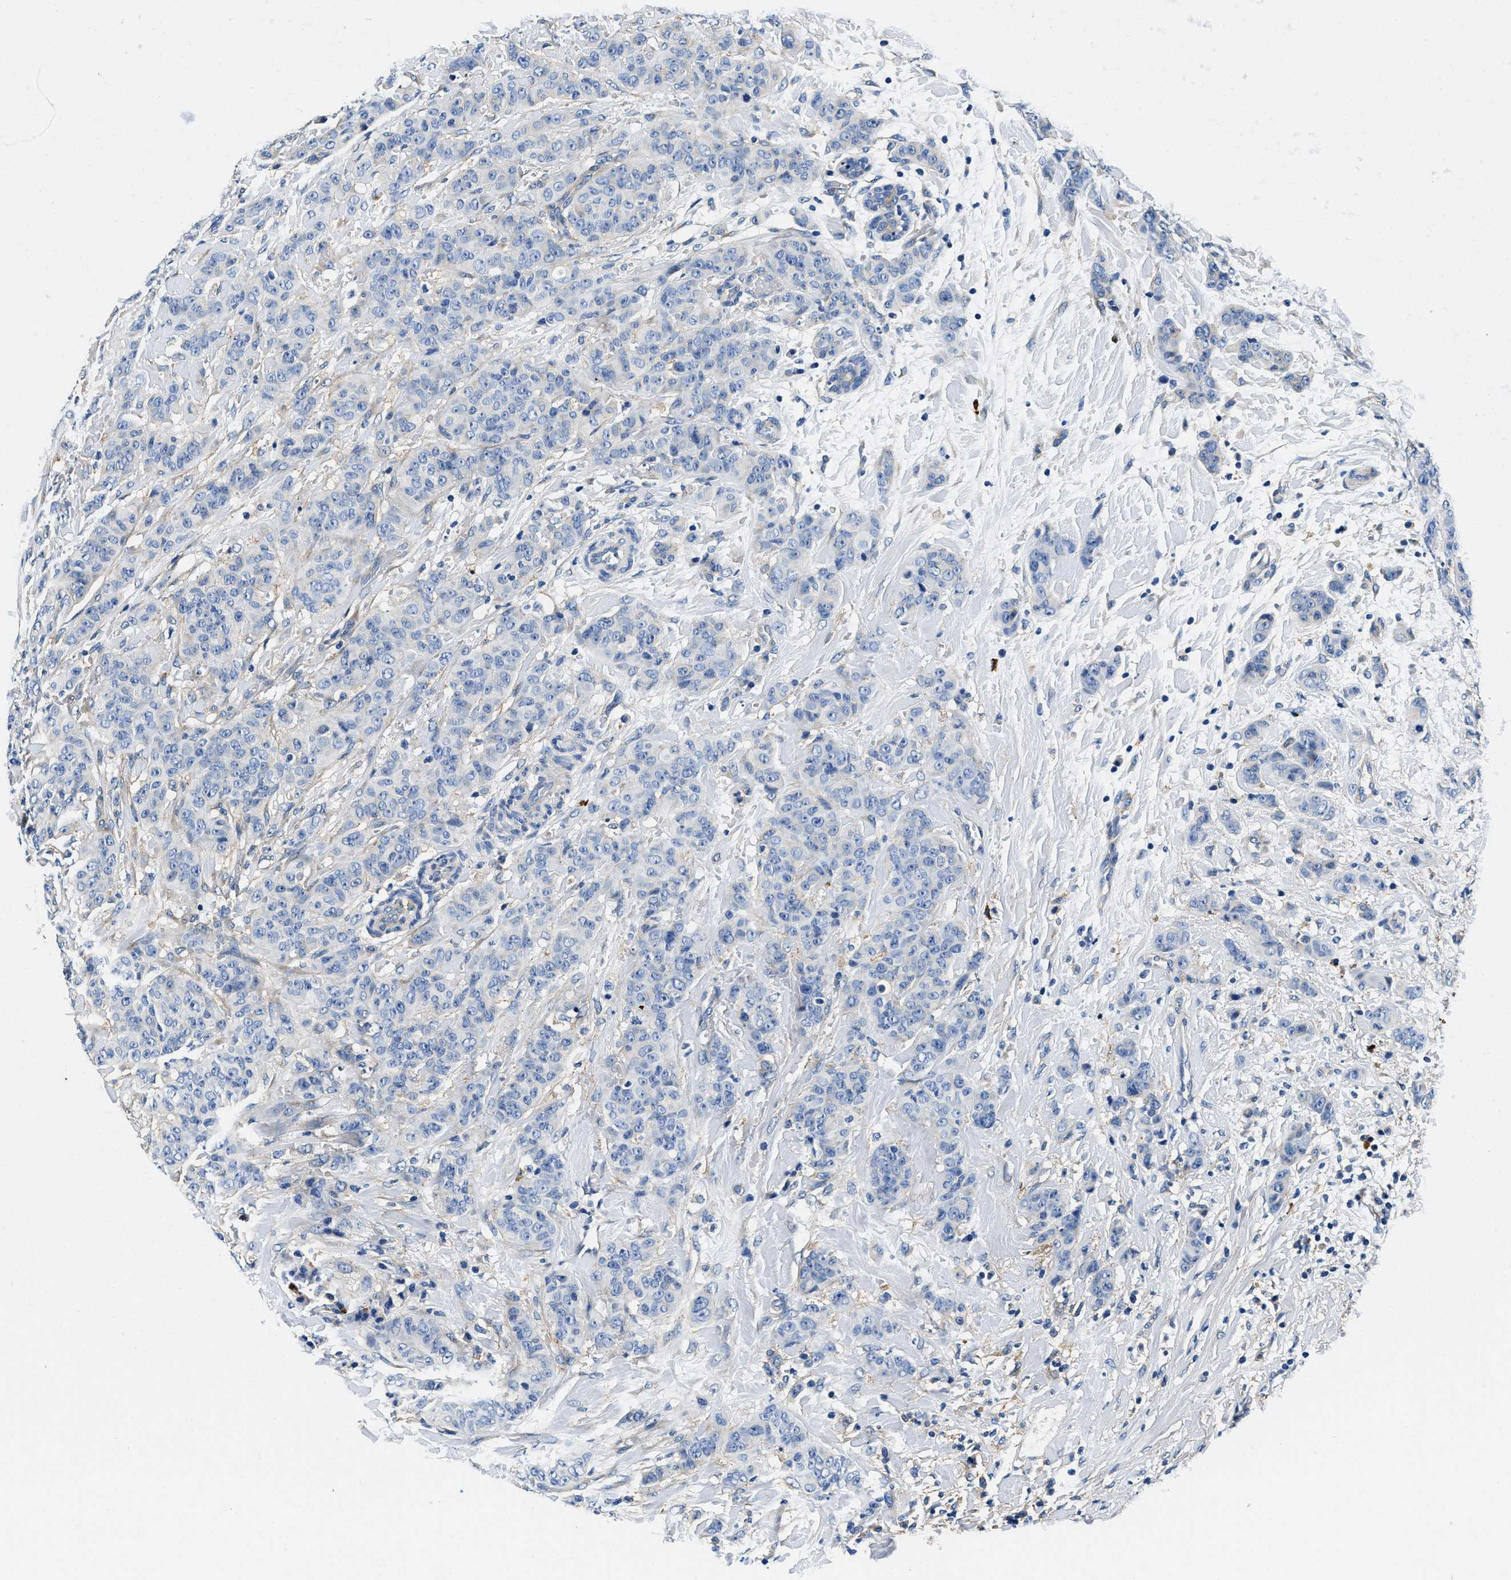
{"staining": {"intensity": "negative", "quantity": "none", "location": "none"}, "tissue": "breast cancer", "cell_type": "Tumor cells", "image_type": "cancer", "snomed": [{"axis": "morphology", "description": "Normal tissue, NOS"}, {"axis": "morphology", "description": "Duct carcinoma"}, {"axis": "topography", "description": "Breast"}], "caption": "High magnification brightfield microscopy of breast cancer (intraductal carcinoma) stained with DAB (brown) and counterstained with hematoxylin (blue): tumor cells show no significant staining. The staining is performed using DAB (3,3'-diaminobenzidine) brown chromogen with nuclei counter-stained in using hematoxylin.", "gene": "ZFAND3", "patient": {"sex": "female", "age": 40}}